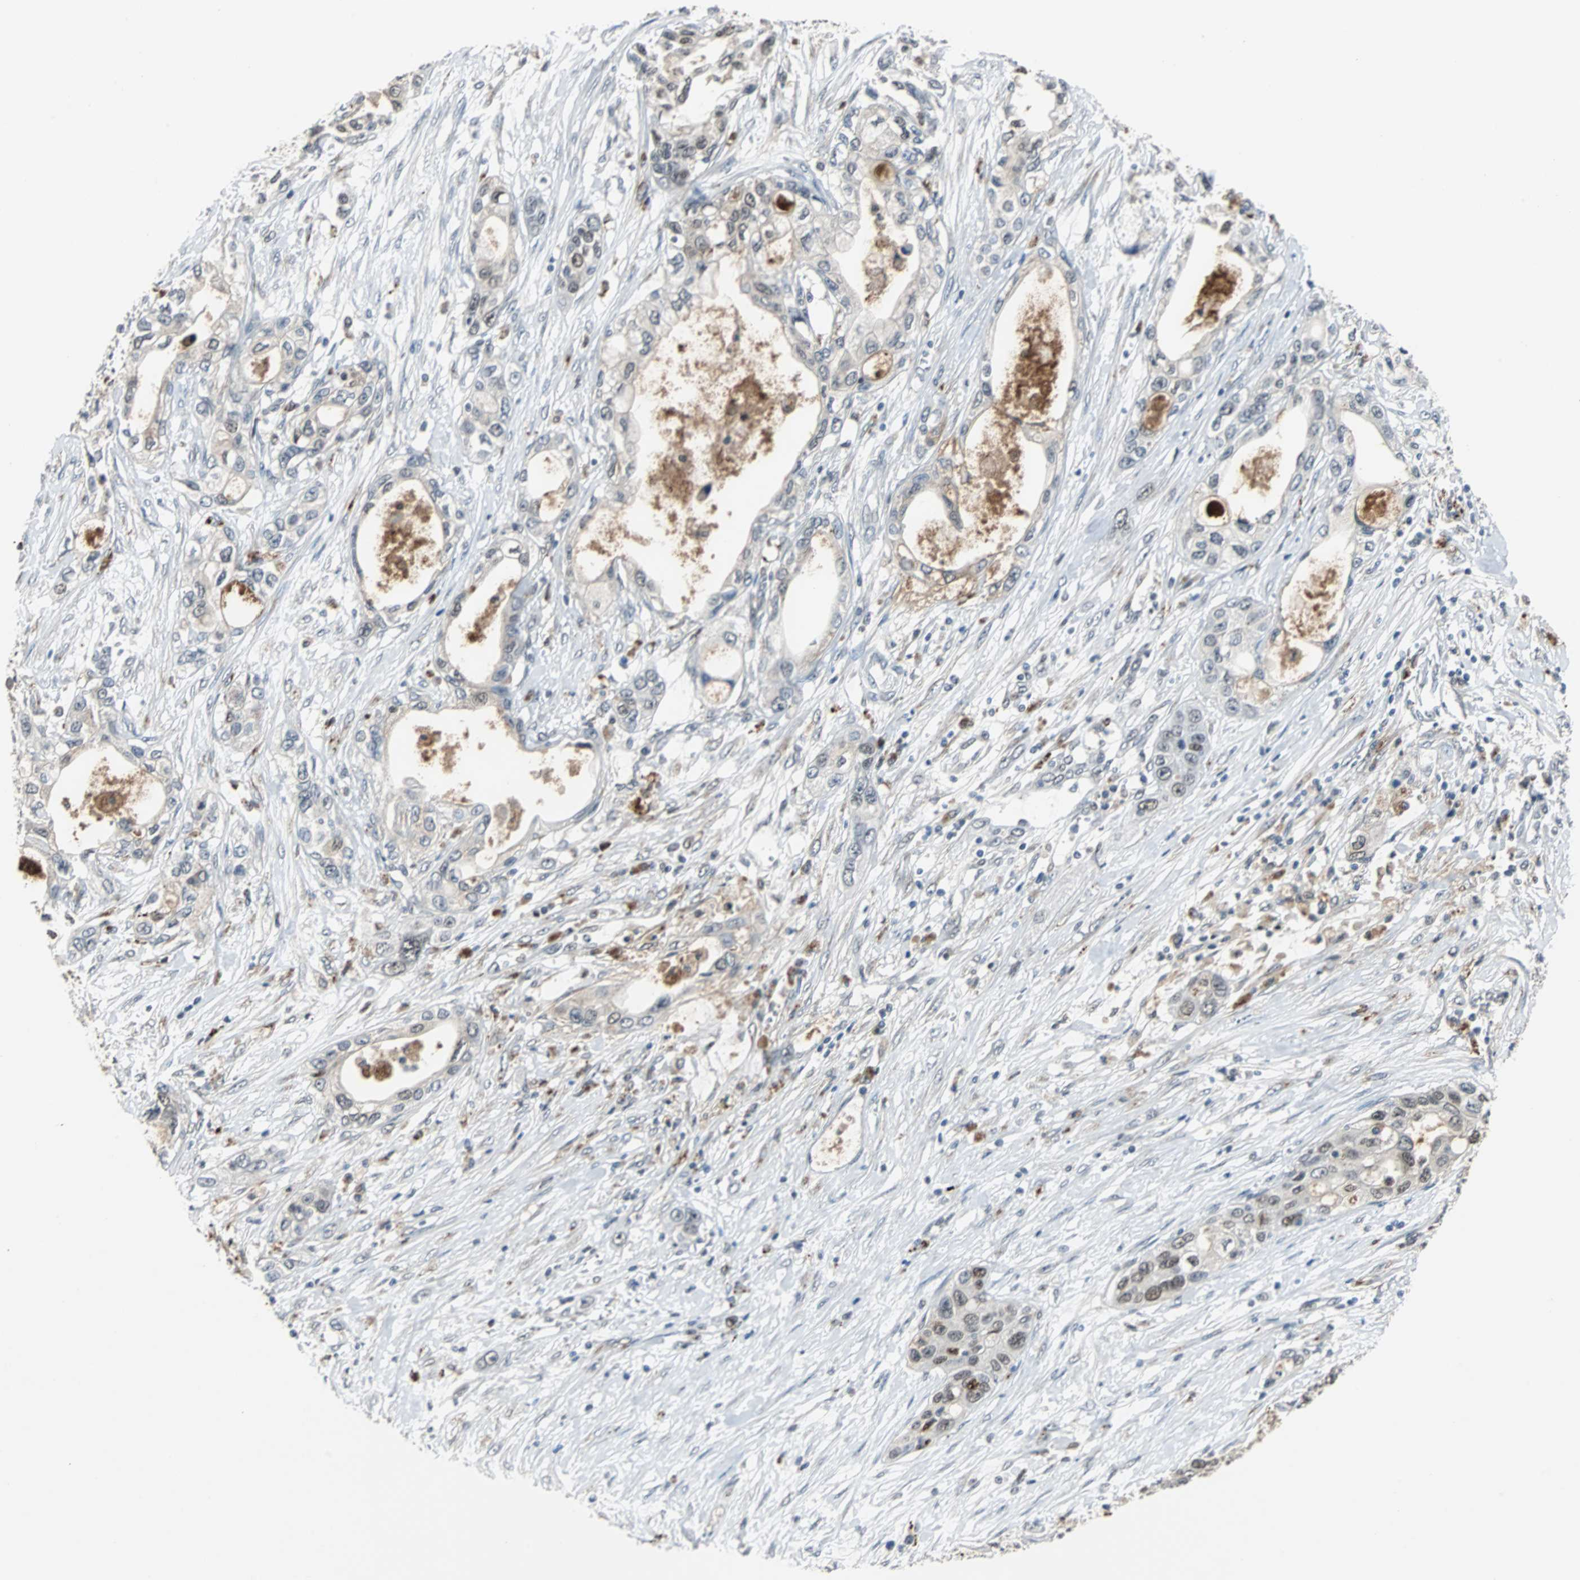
{"staining": {"intensity": "weak", "quantity": "<25%", "location": "nuclear"}, "tissue": "pancreatic cancer", "cell_type": "Tumor cells", "image_type": "cancer", "snomed": [{"axis": "morphology", "description": "Adenocarcinoma, NOS"}, {"axis": "topography", "description": "Pancreas"}], "caption": "Tumor cells show no significant protein positivity in pancreatic cancer.", "gene": "HLX", "patient": {"sex": "female", "age": 70}}